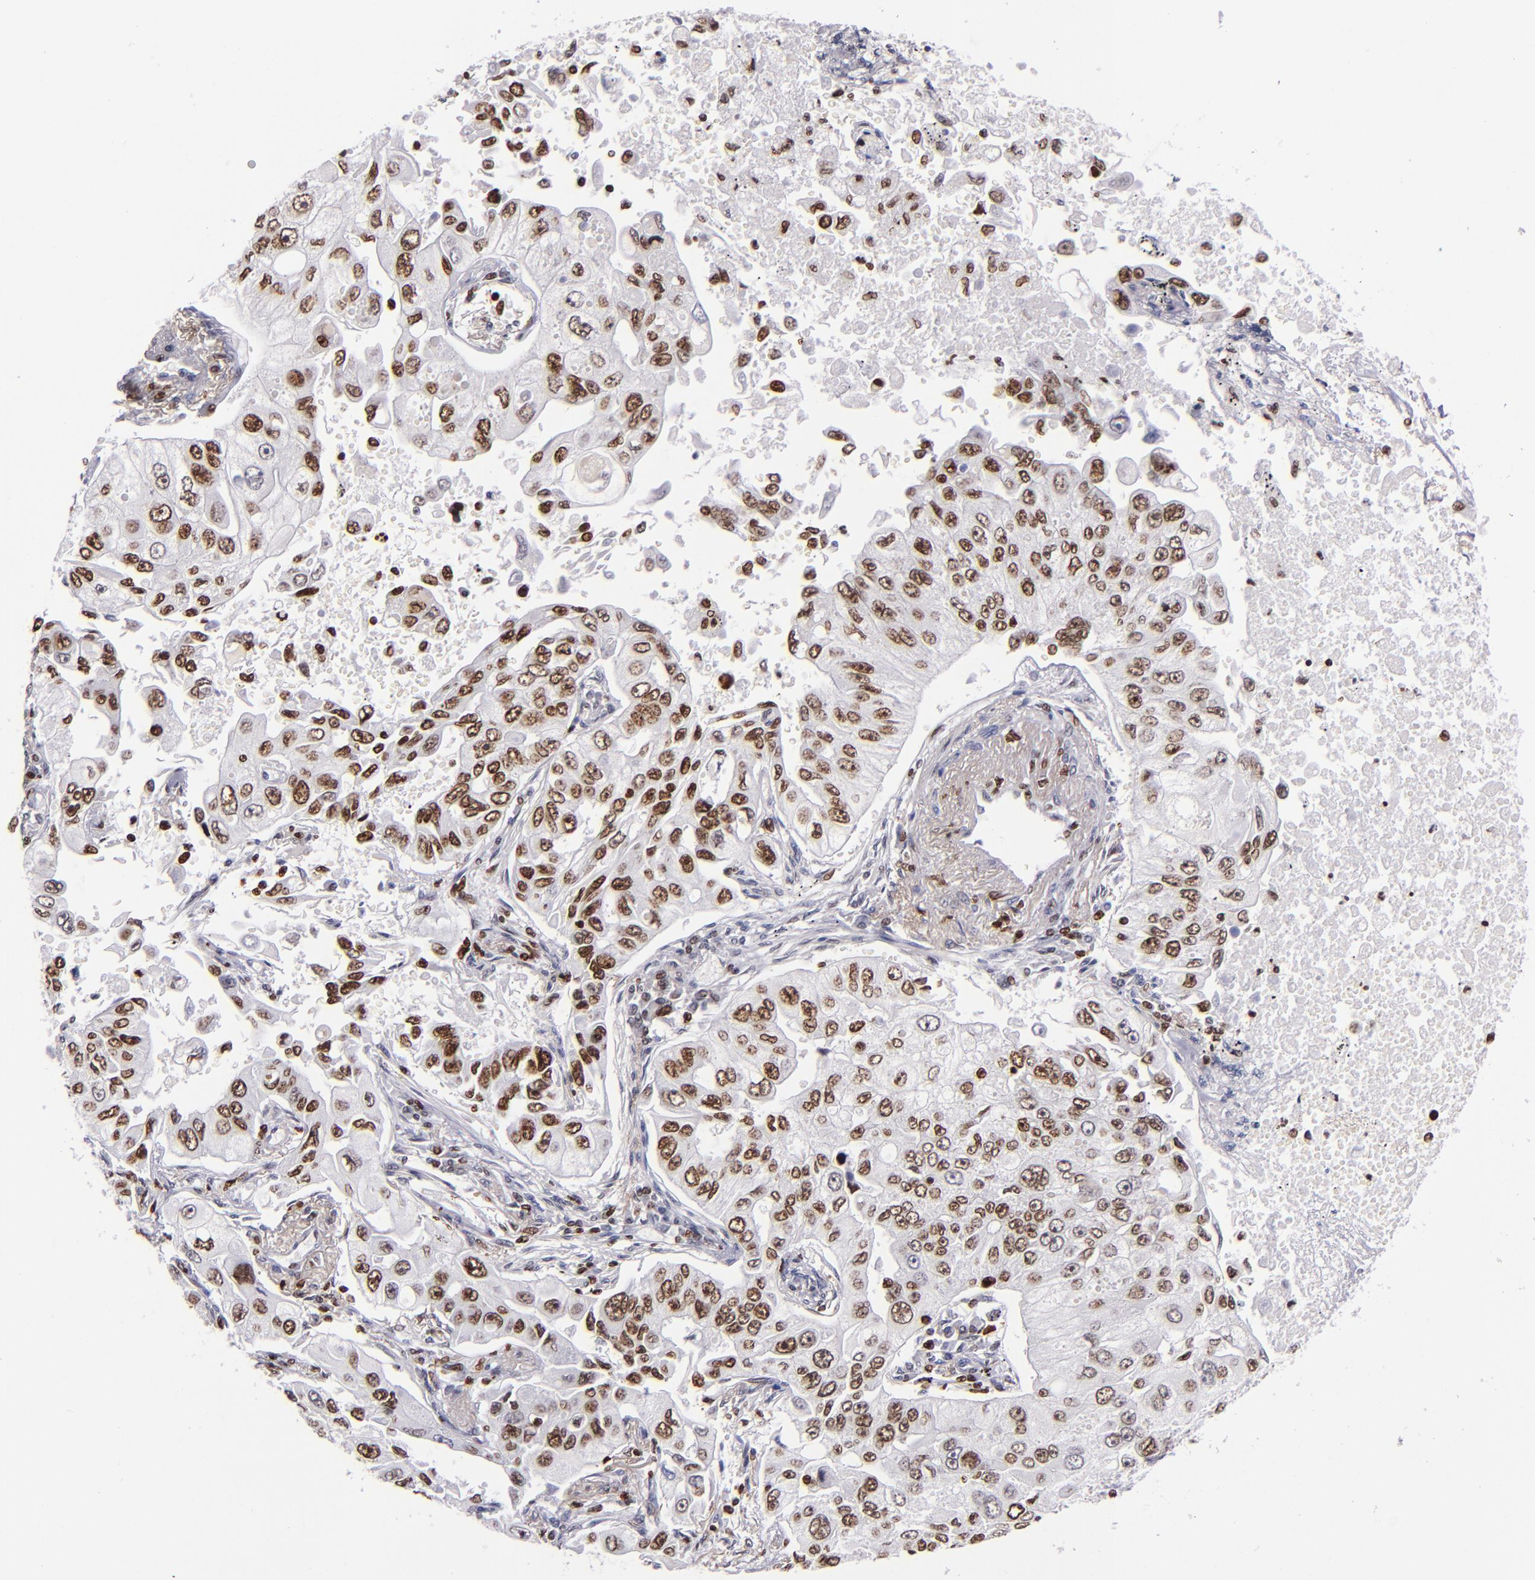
{"staining": {"intensity": "moderate", "quantity": "25%-75%", "location": "nuclear"}, "tissue": "lung cancer", "cell_type": "Tumor cells", "image_type": "cancer", "snomed": [{"axis": "morphology", "description": "Adenocarcinoma, NOS"}, {"axis": "topography", "description": "Lung"}], "caption": "Lung adenocarcinoma stained for a protein (brown) exhibits moderate nuclear positive positivity in approximately 25%-75% of tumor cells.", "gene": "CDKL5", "patient": {"sex": "male", "age": 84}}